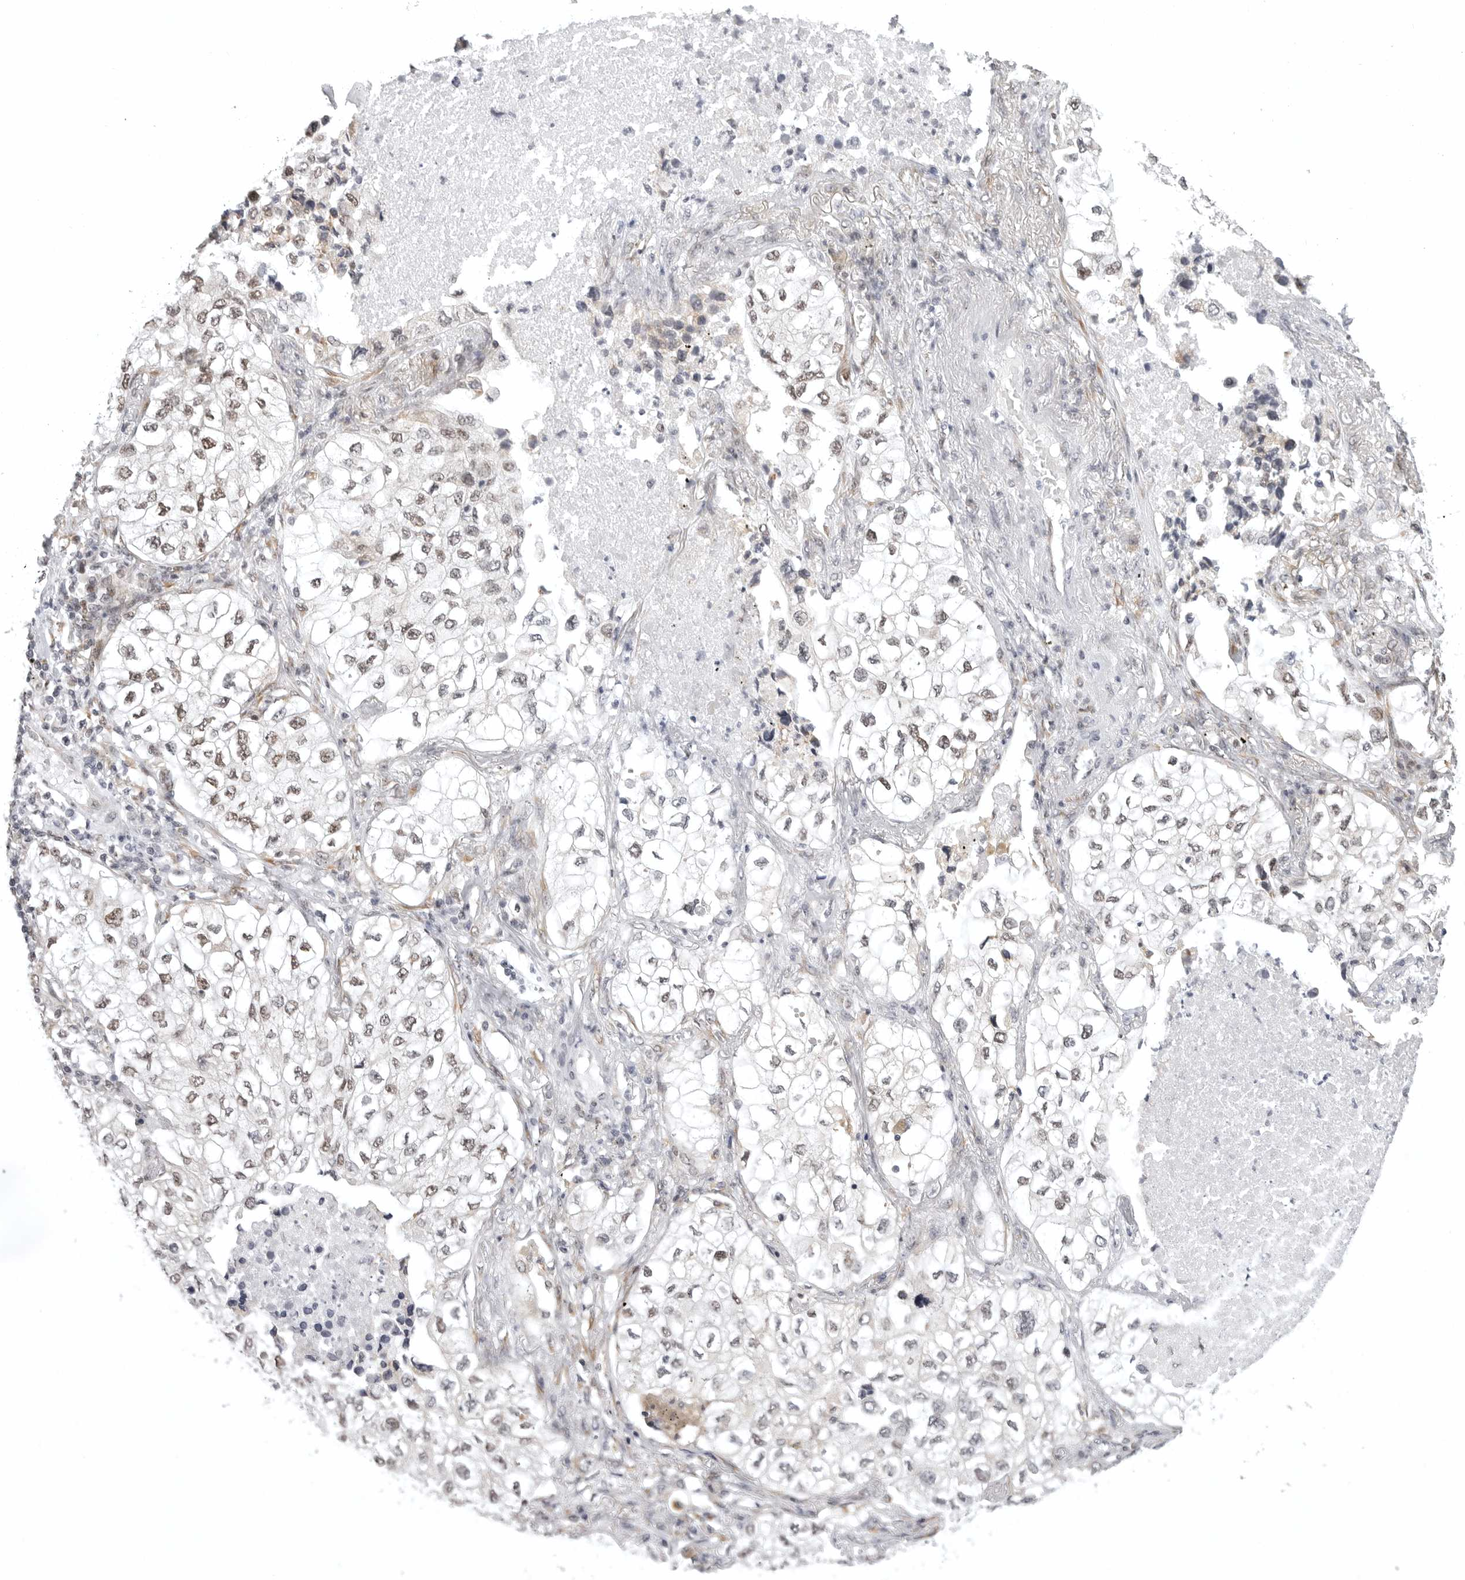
{"staining": {"intensity": "weak", "quantity": "25%-75%", "location": "nuclear"}, "tissue": "lung cancer", "cell_type": "Tumor cells", "image_type": "cancer", "snomed": [{"axis": "morphology", "description": "Adenocarcinoma, NOS"}, {"axis": "topography", "description": "Lung"}], "caption": "Protein expression by IHC shows weak nuclear staining in approximately 25%-75% of tumor cells in lung cancer.", "gene": "PRDM10", "patient": {"sex": "male", "age": 63}}